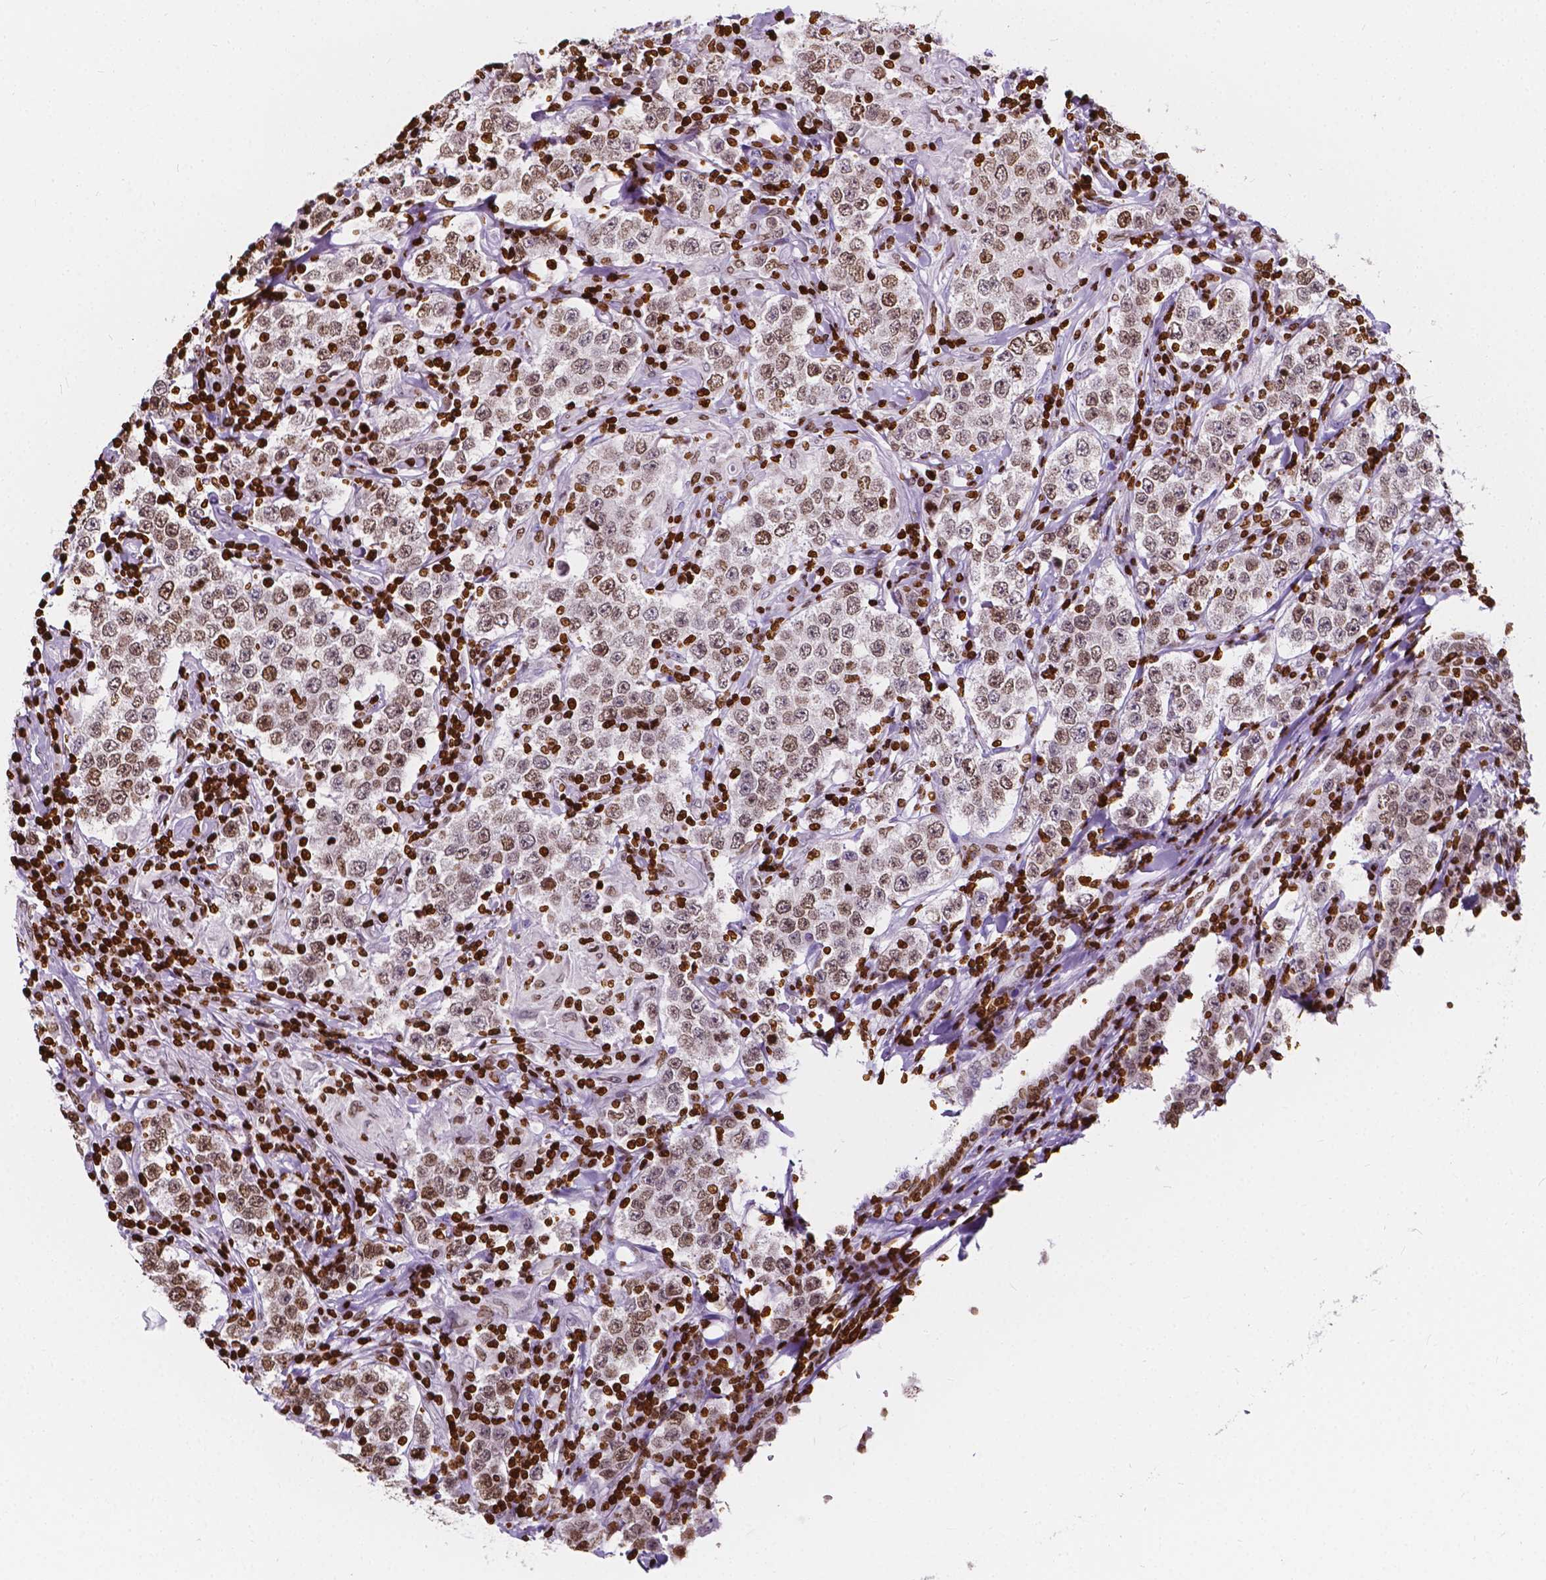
{"staining": {"intensity": "weak", "quantity": ">75%", "location": "nuclear"}, "tissue": "testis cancer", "cell_type": "Tumor cells", "image_type": "cancer", "snomed": [{"axis": "morphology", "description": "Seminoma, NOS"}, {"axis": "morphology", "description": "Carcinoma, Embryonal, NOS"}, {"axis": "topography", "description": "Testis"}], "caption": "Testis cancer stained with a protein marker demonstrates weak staining in tumor cells.", "gene": "CBY3", "patient": {"sex": "male", "age": 41}}